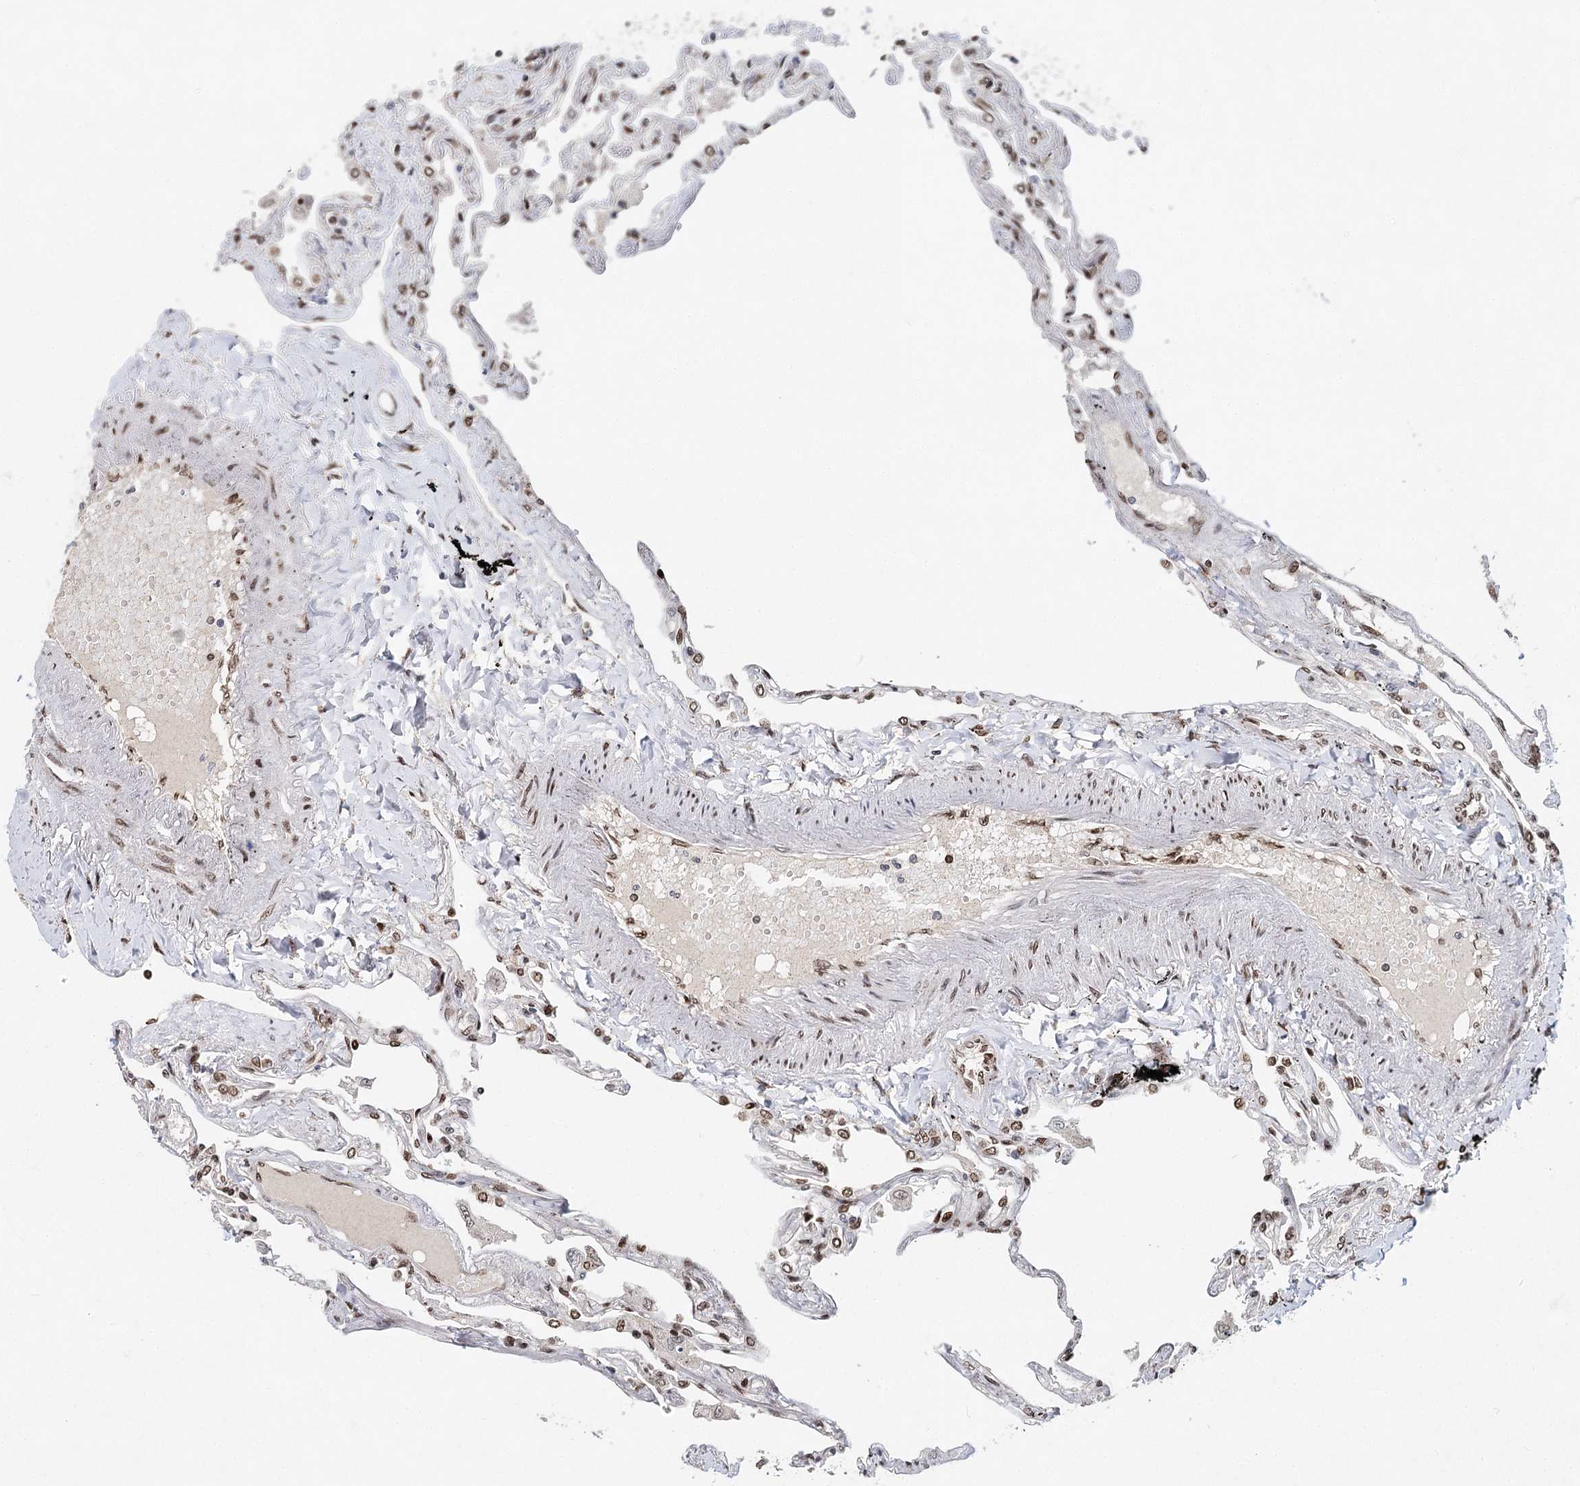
{"staining": {"intensity": "moderate", "quantity": "25%-75%", "location": "nuclear"}, "tissue": "lung", "cell_type": "Alveolar cells", "image_type": "normal", "snomed": [{"axis": "morphology", "description": "Normal tissue, NOS"}, {"axis": "topography", "description": "Lung"}], "caption": "Protein expression analysis of unremarkable lung displays moderate nuclear expression in about 25%-75% of alveolar cells.", "gene": "FRMD4A", "patient": {"sex": "female", "age": 67}}